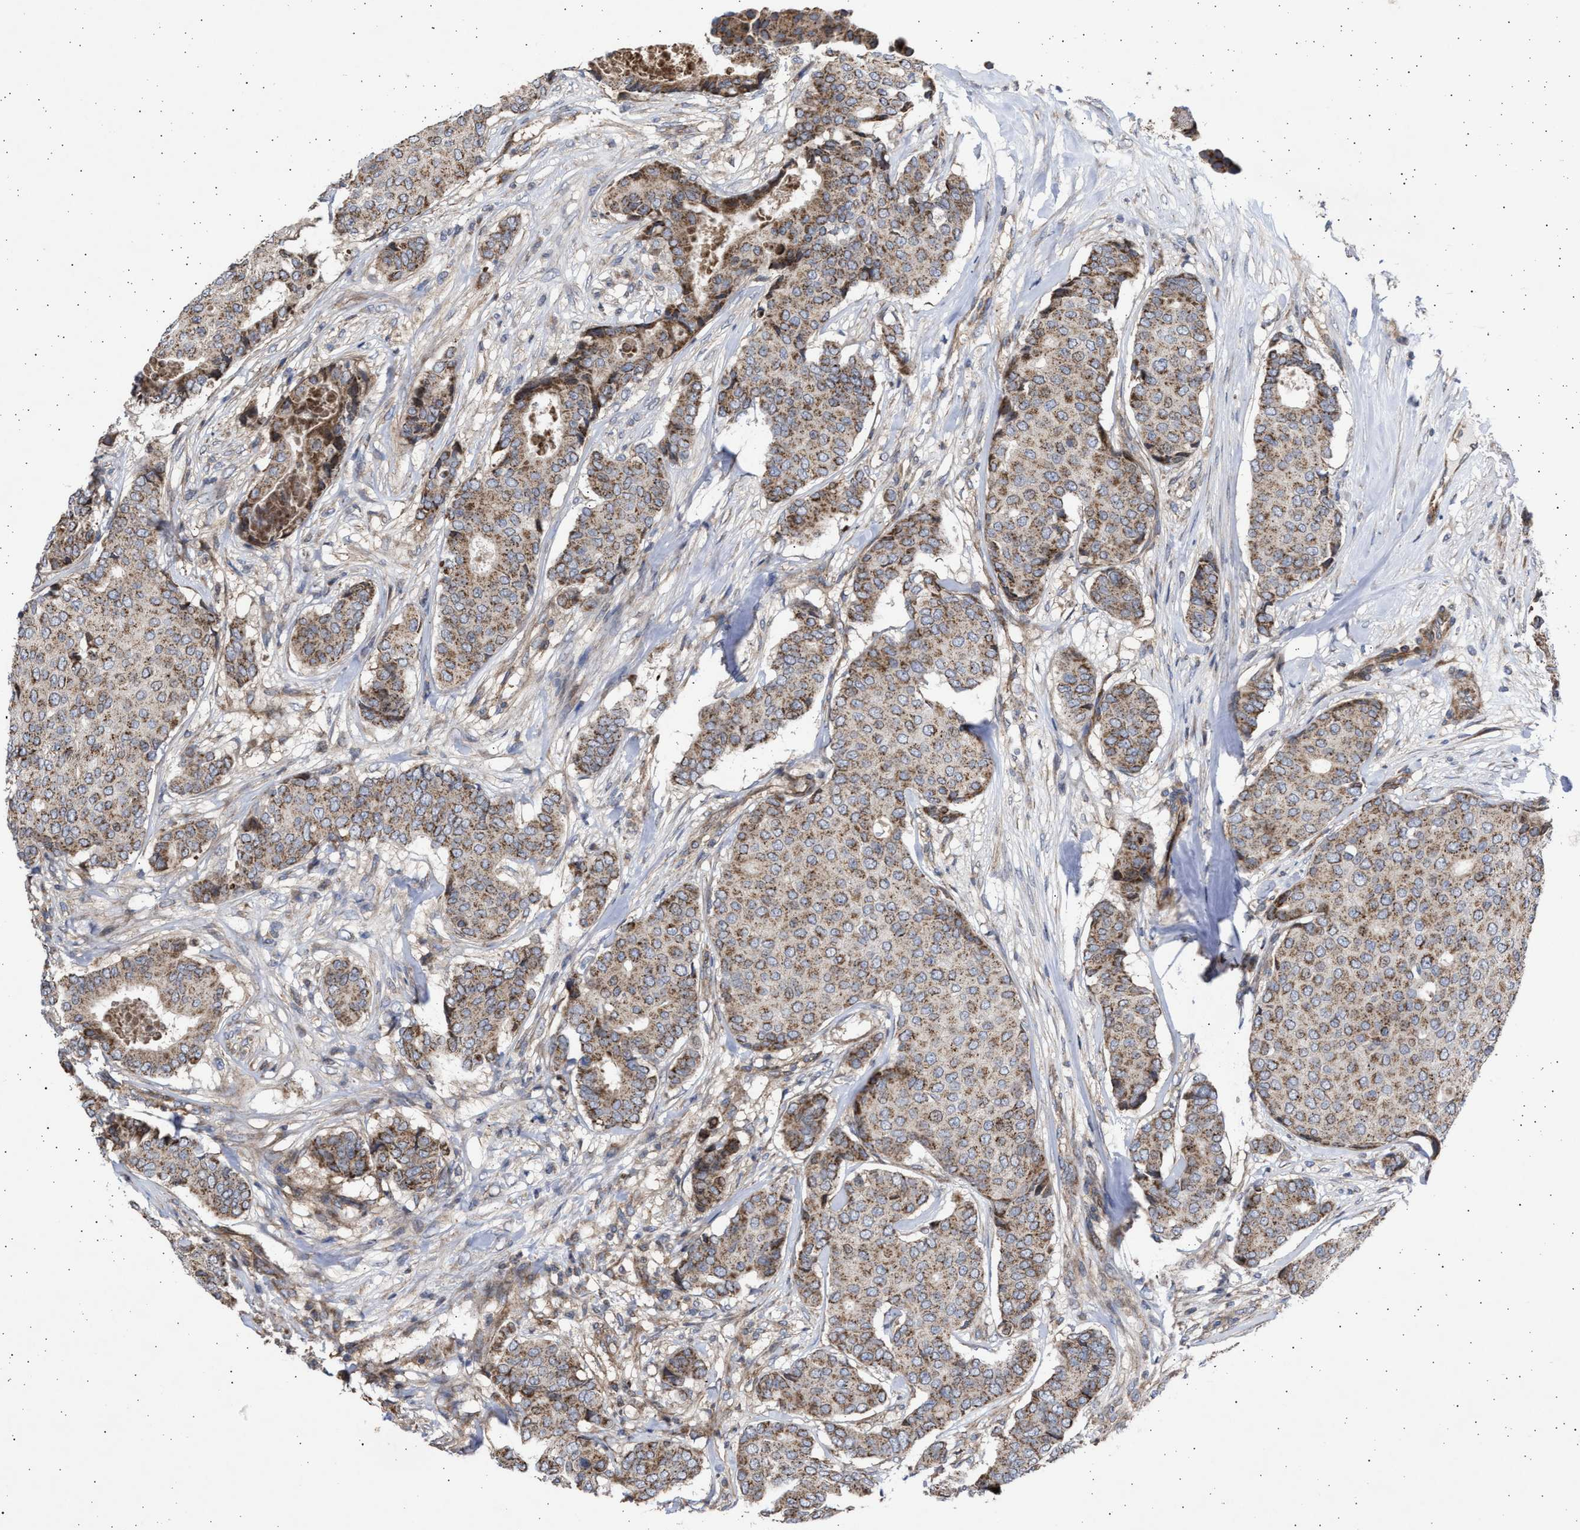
{"staining": {"intensity": "moderate", "quantity": ">75%", "location": "cytoplasmic/membranous"}, "tissue": "breast cancer", "cell_type": "Tumor cells", "image_type": "cancer", "snomed": [{"axis": "morphology", "description": "Duct carcinoma"}, {"axis": "topography", "description": "Breast"}], "caption": "The photomicrograph exhibits a brown stain indicating the presence of a protein in the cytoplasmic/membranous of tumor cells in breast invasive ductal carcinoma. The protein is shown in brown color, while the nuclei are stained blue.", "gene": "TTC19", "patient": {"sex": "female", "age": 75}}